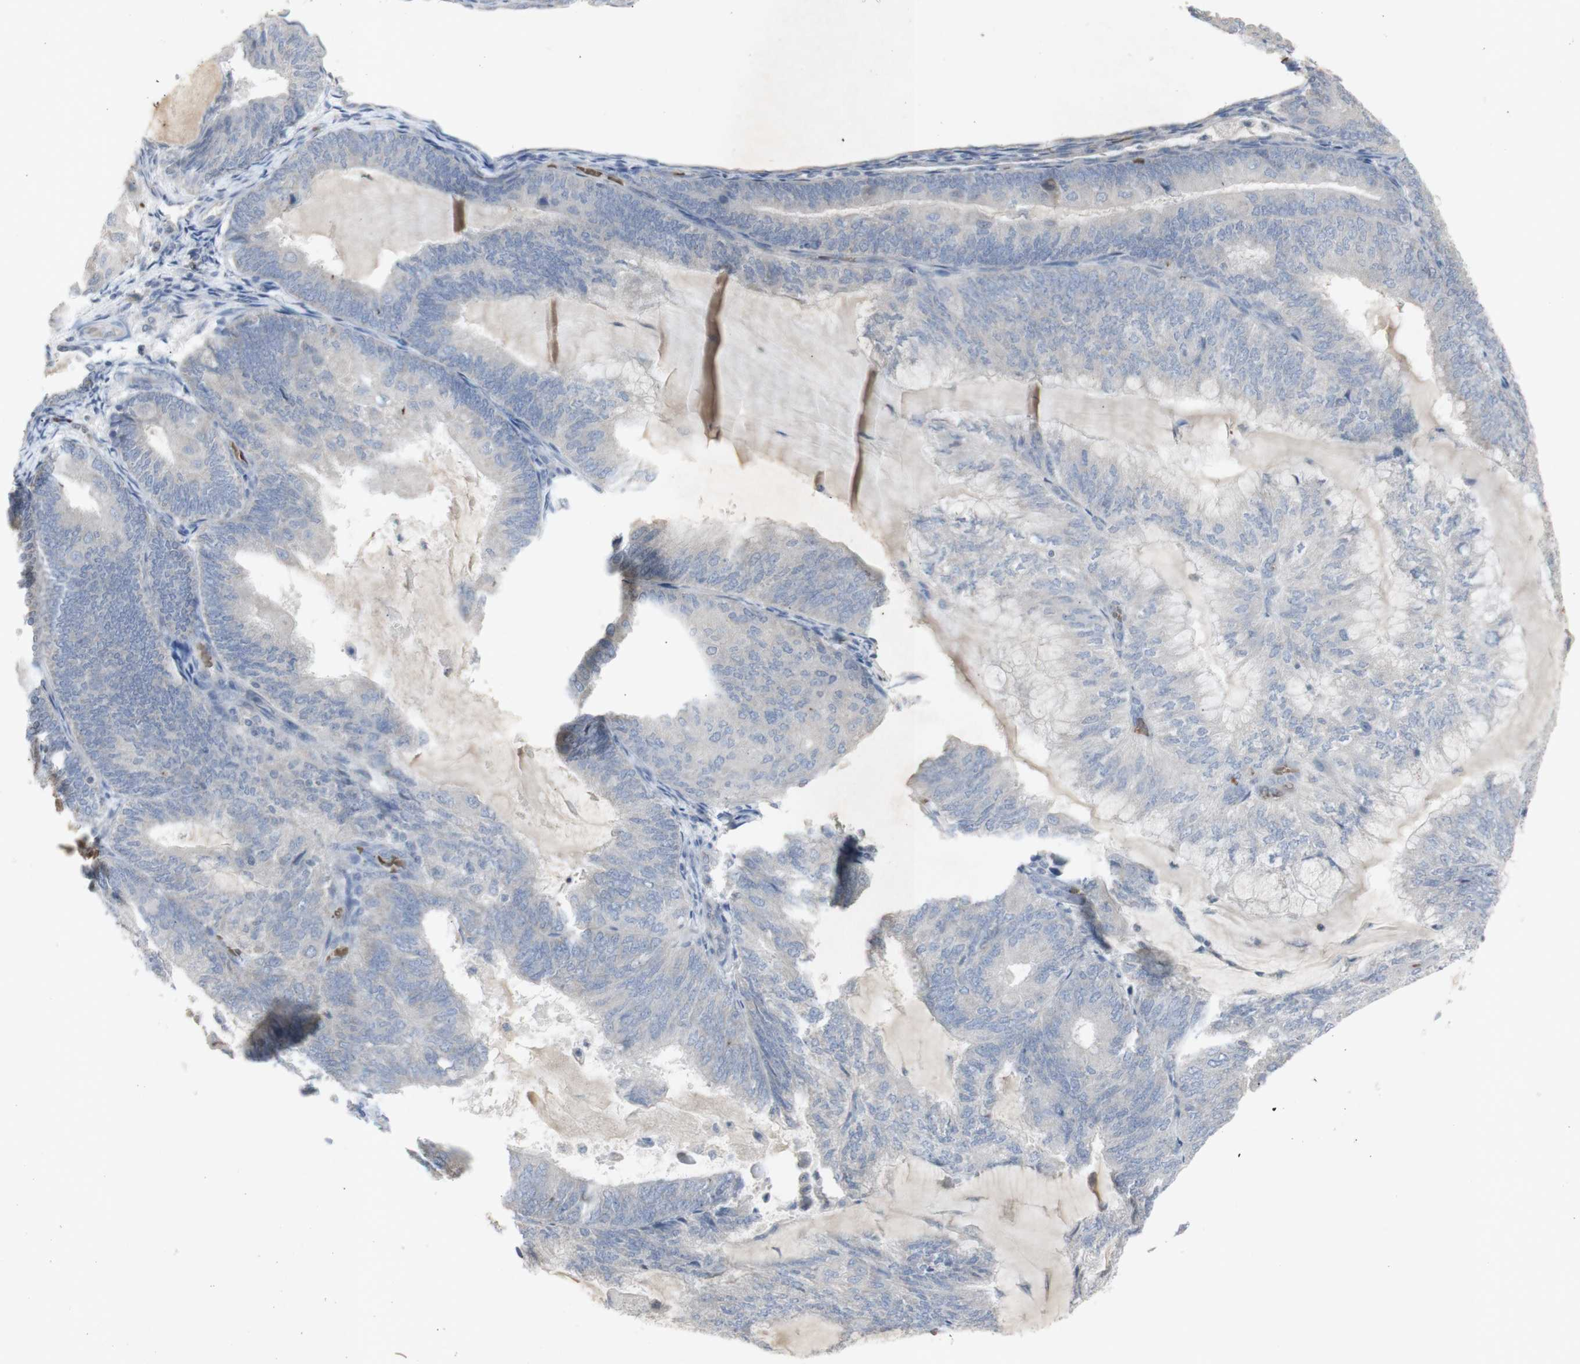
{"staining": {"intensity": "negative", "quantity": "none", "location": "none"}, "tissue": "endometrial cancer", "cell_type": "Tumor cells", "image_type": "cancer", "snomed": [{"axis": "morphology", "description": "Adenocarcinoma, NOS"}, {"axis": "topography", "description": "Endometrium"}], "caption": "The IHC photomicrograph has no significant expression in tumor cells of endometrial cancer (adenocarcinoma) tissue. Nuclei are stained in blue.", "gene": "INS", "patient": {"sex": "female", "age": 81}}